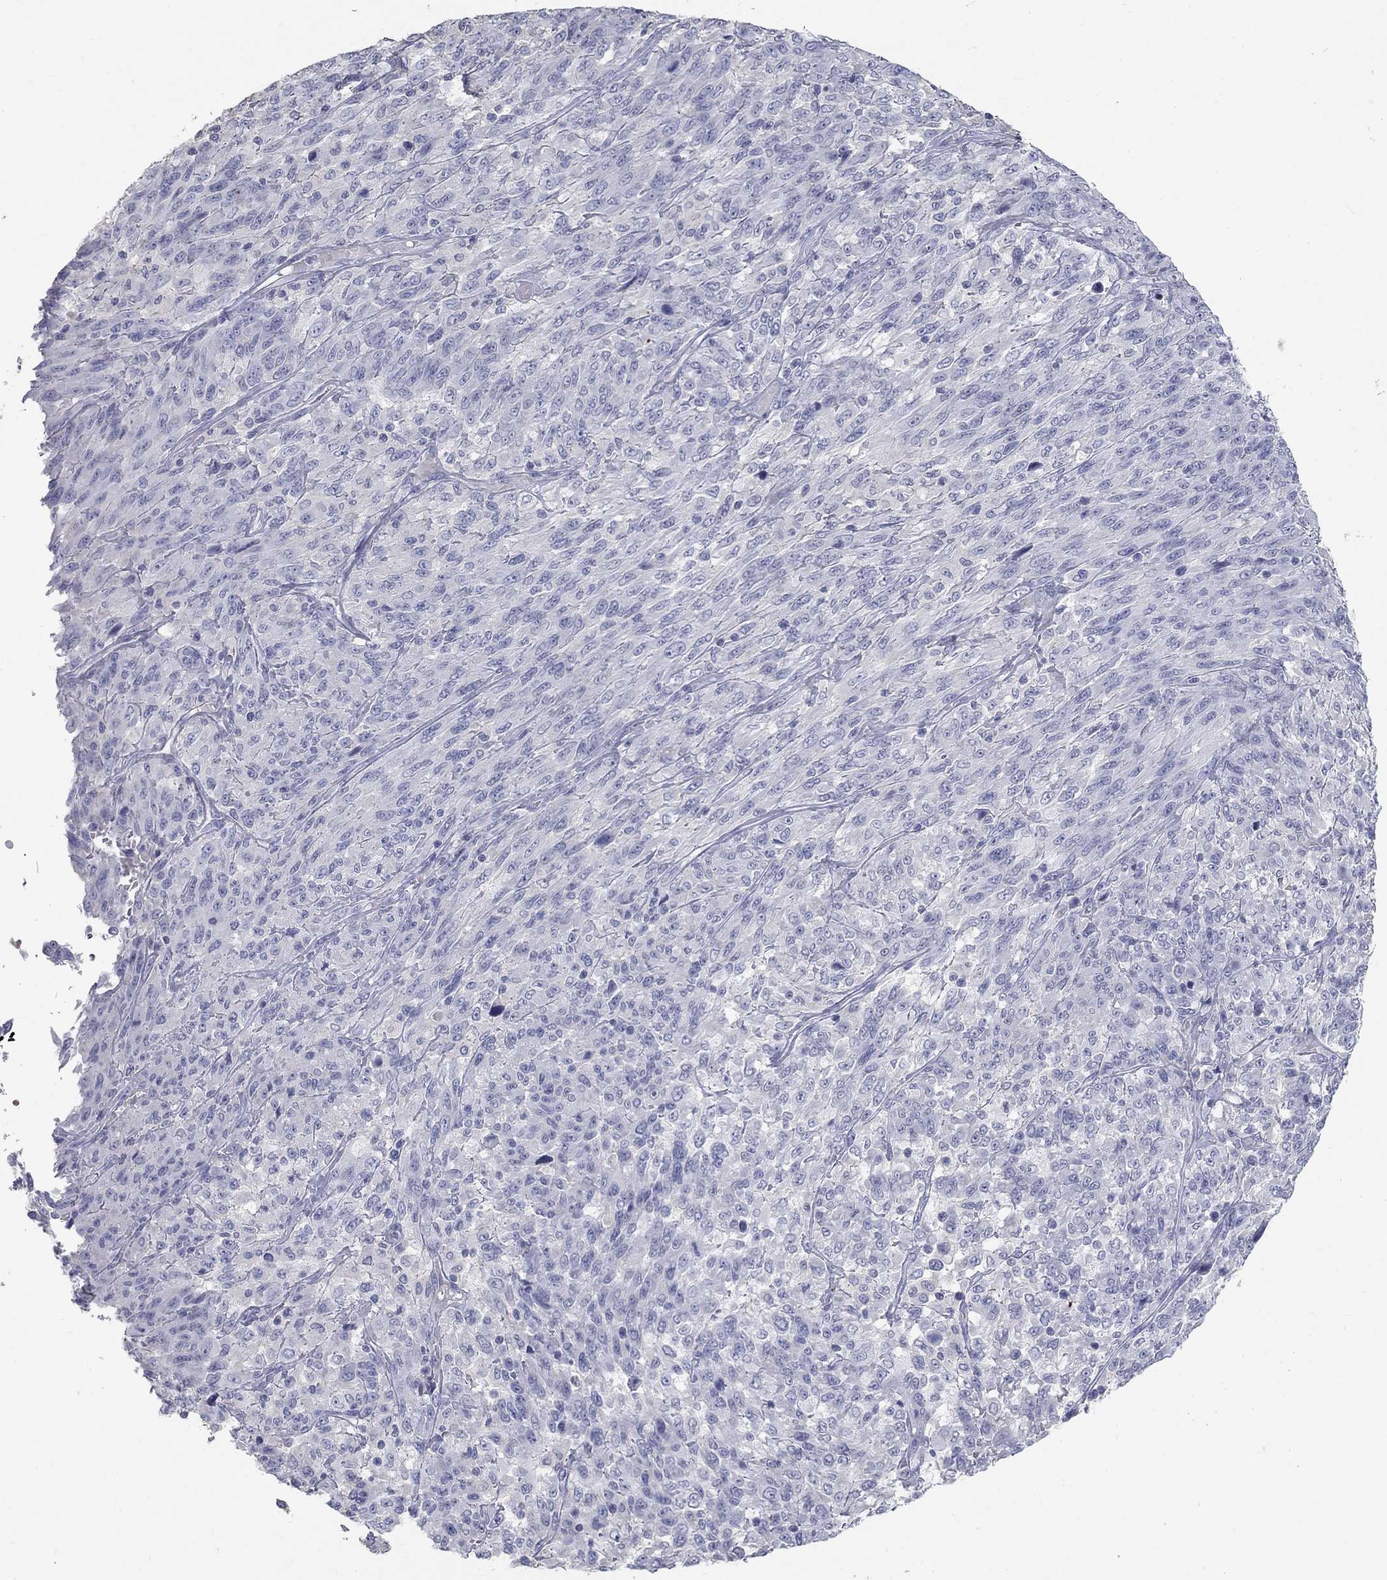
{"staining": {"intensity": "negative", "quantity": "none", "location": "none"}, "tissue": "melanoma", "cell_type": "Tumor cells", "image_type": "cancer", "snomed": [{"axis": "morphology", "description": "Malignant melanoma, NOS"}, {"axis": "topography", "description": "Skin"}], "caption": "Protein analysis of malignant melanoma reveals no significant staining in tumor cells.", "gene": "PTH1R", "patient": {"sex": "female", "age": 91}}